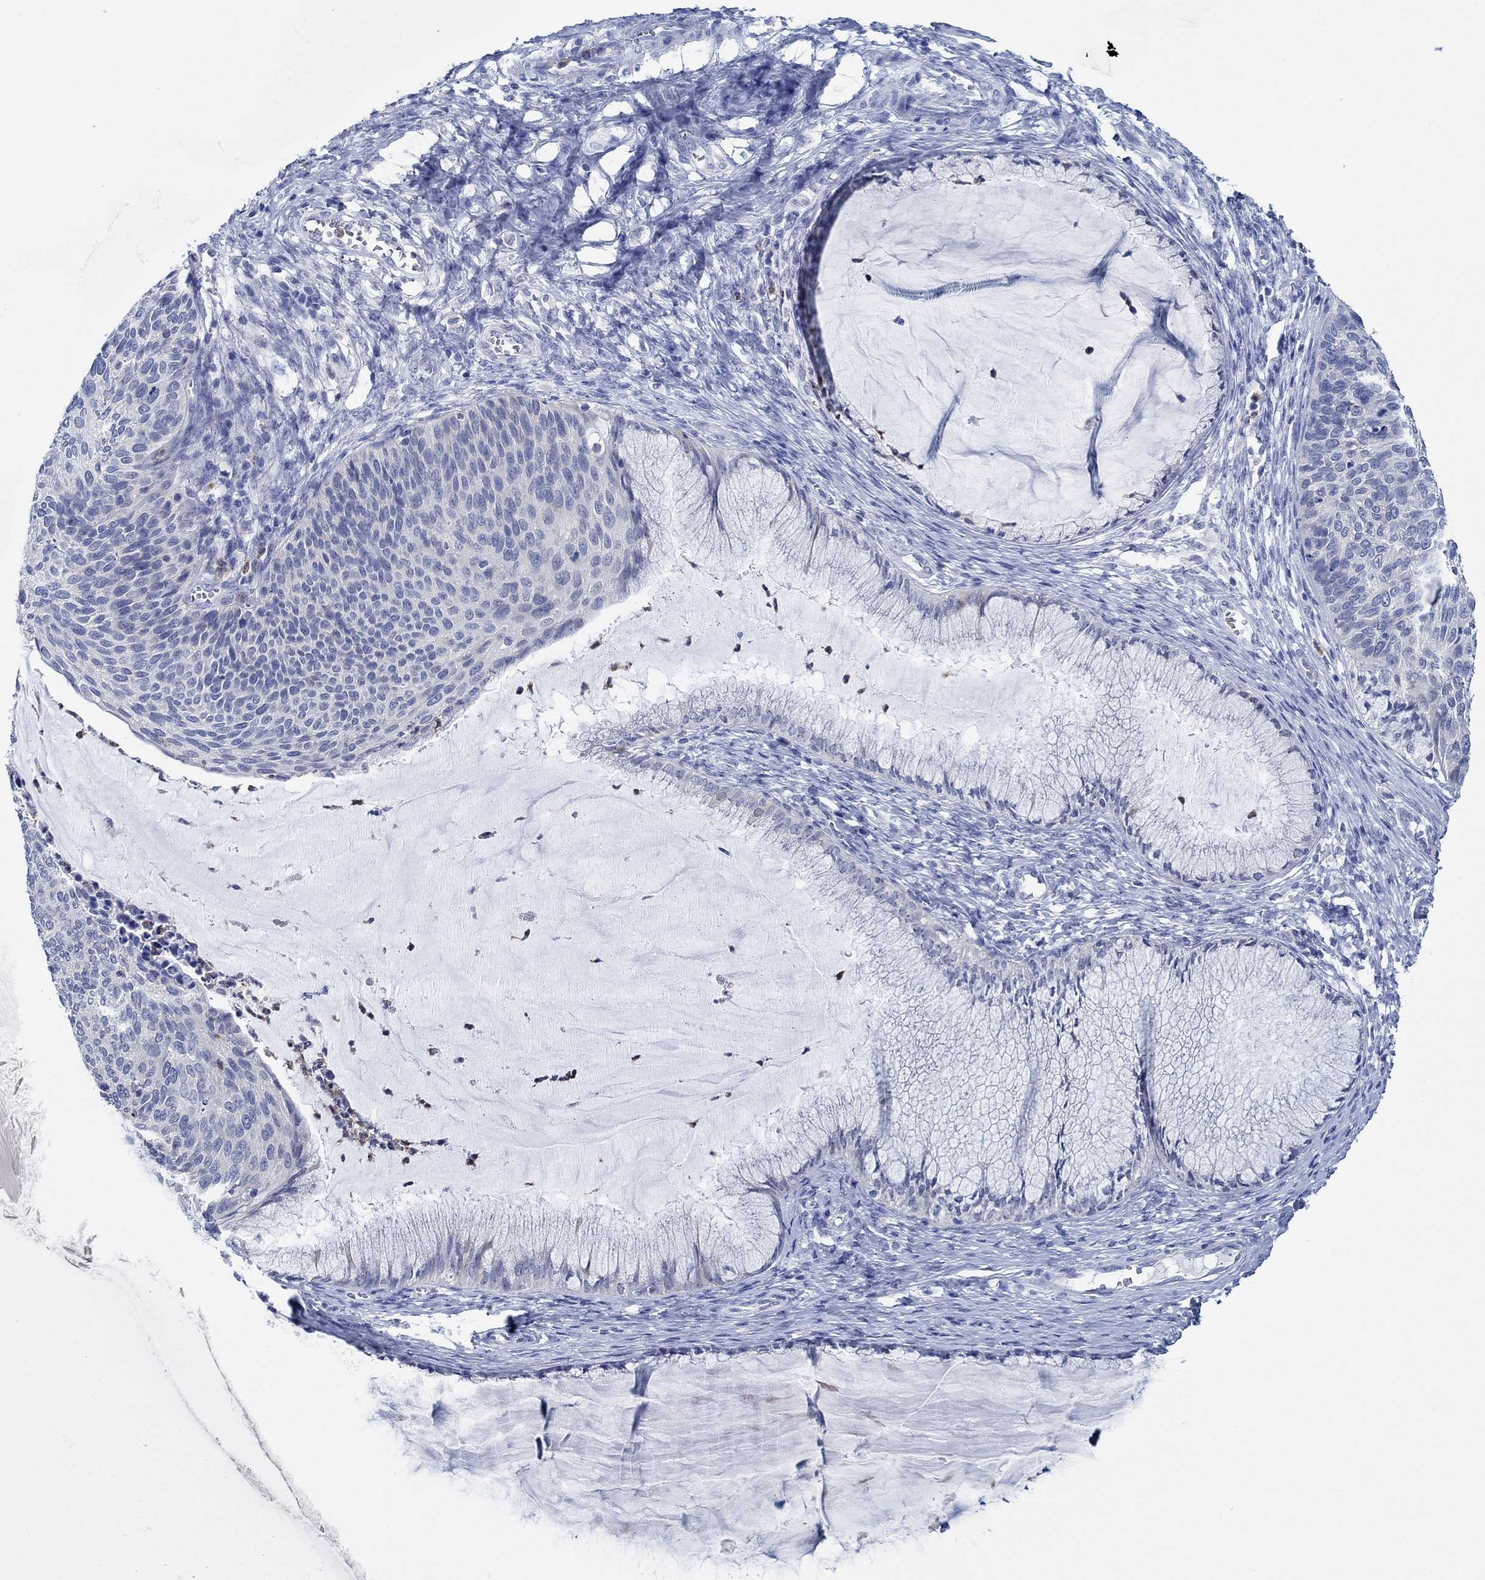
{"staining": {"intensity": "negative", "quantity": "none", "location": "none"}, "tissue": "cervical cancer", "cell_type": "Tumor cells", "image_type": "cancer", "snomed": [{"axis": "morphology", "description": "Squamous cell carcinoma, NOS"}, {"axis": "topography", "description": "Cervix"}], "caption": "Human squamous cell carcinoma (cervical) stained for a protein using IHC shows no staining in tumor cells.", "gene": "ZNF671", "patient": {"sex": "female", "age": 36}}